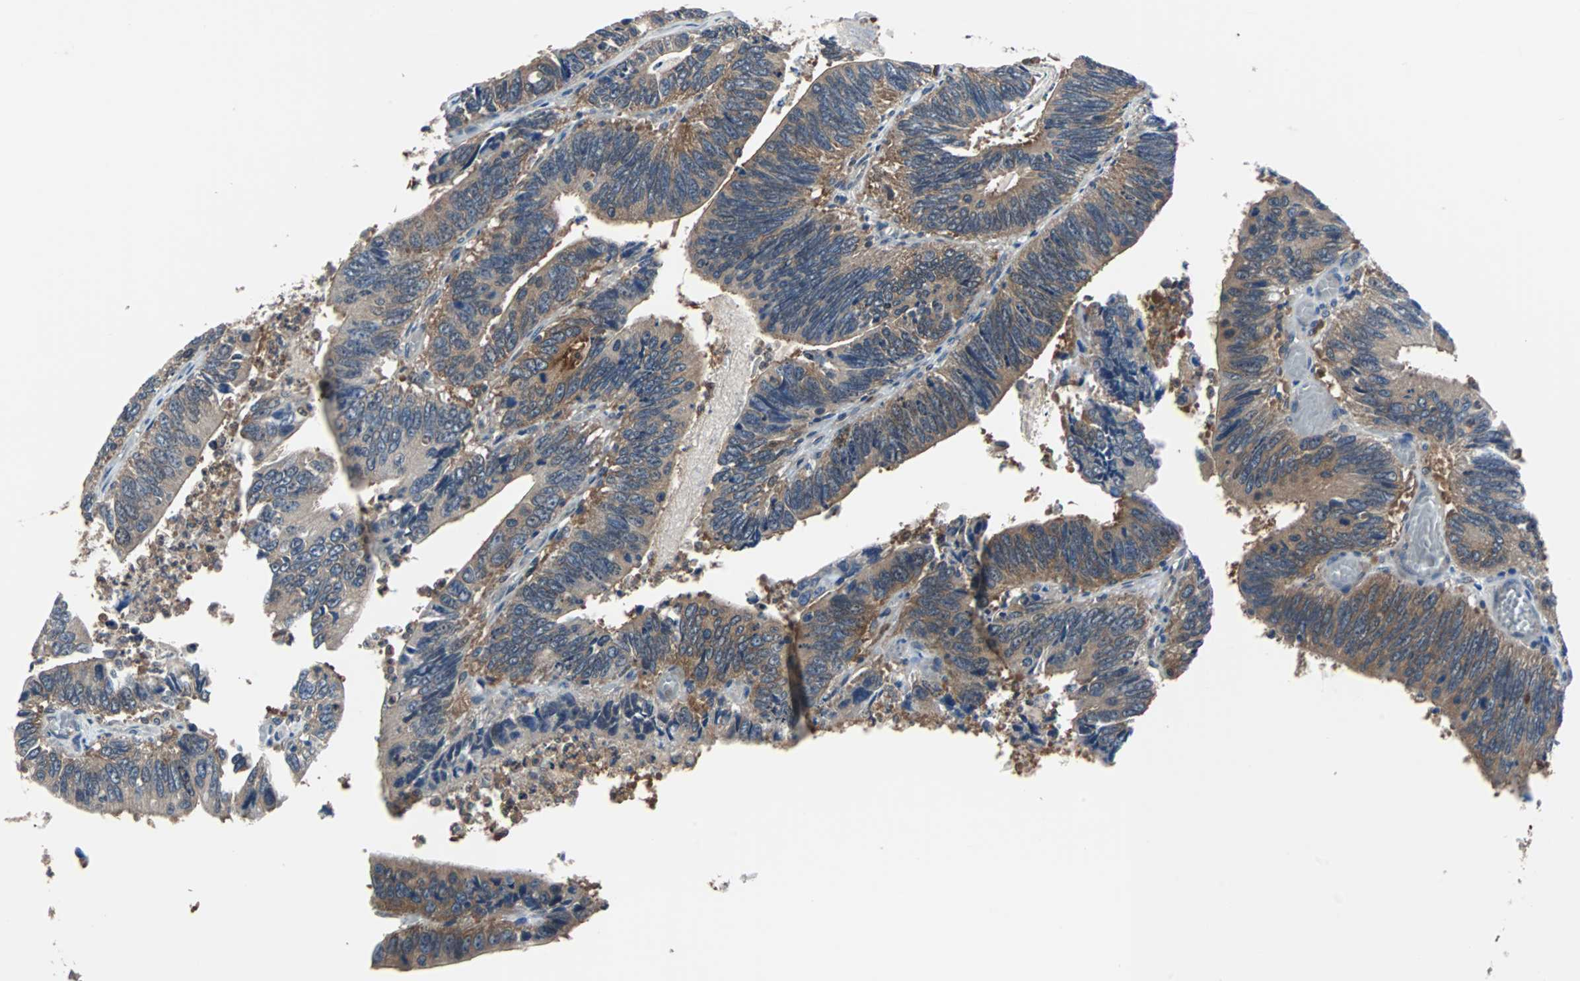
{"staining": {"intensity": "moderate", "quantity": ">75%", "location": "cytoplasmic/membranous"}, "tissue": "colorectal cancer", "cell_type": "Tumor cells", "image_type": "cancer", "snomed": [{"axis": "morphology", "description": "Adenocarcinoma, NOS"}, {"axis": "topography", "description": "Colon"}], "caption": "Colorectal cancer was stained to show a protein in brown. There is medium levels of moderate cytoplasmic/membranous positivity in approximately >75% of tumor cells.", "gene": "PAK1", "patient": {"sex": "male", "age": 72}}